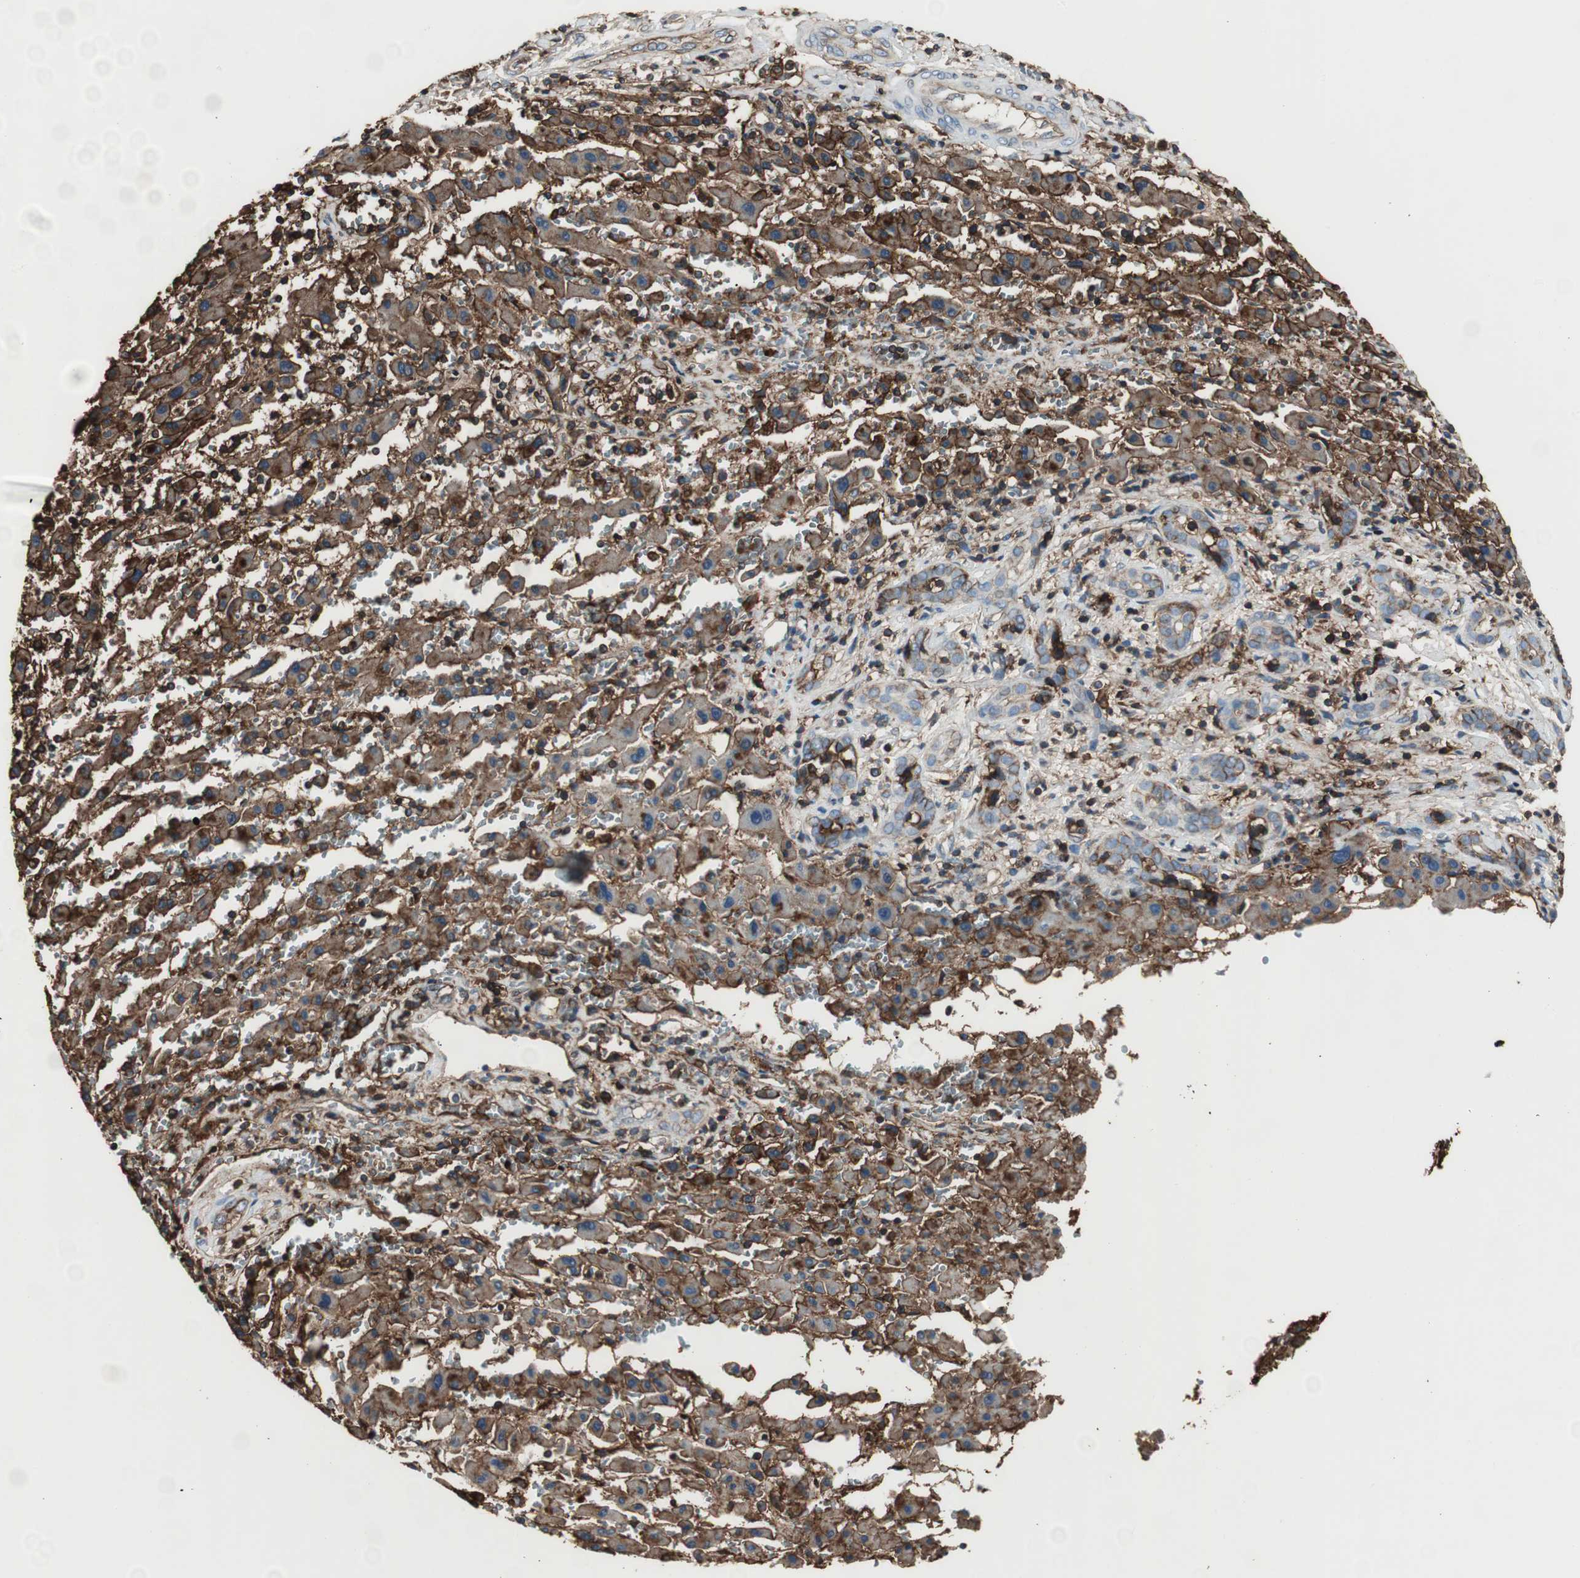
{"staining": {"intensity": "strong", "quantity": "25%-75%", "location": "cytoplasmic/membranous"}, "tissue": "liver cancer", "cell_type": "Tumor cells", "image_type": "cancer", "snomed": [{"axis": "morphology", "description": "Cholangiocarcinoma"}, {"axis": "topography", "description": "Liver"}], "caption": "Immunohistochemical staining of liver cancer (cholangiocarcinoma) exhibits strong cytoplasmic/membranous protein expression in about 25%-75% of tumor cells.", "gene": "B2M", "patient": {"sex": "male", "age": 57}}